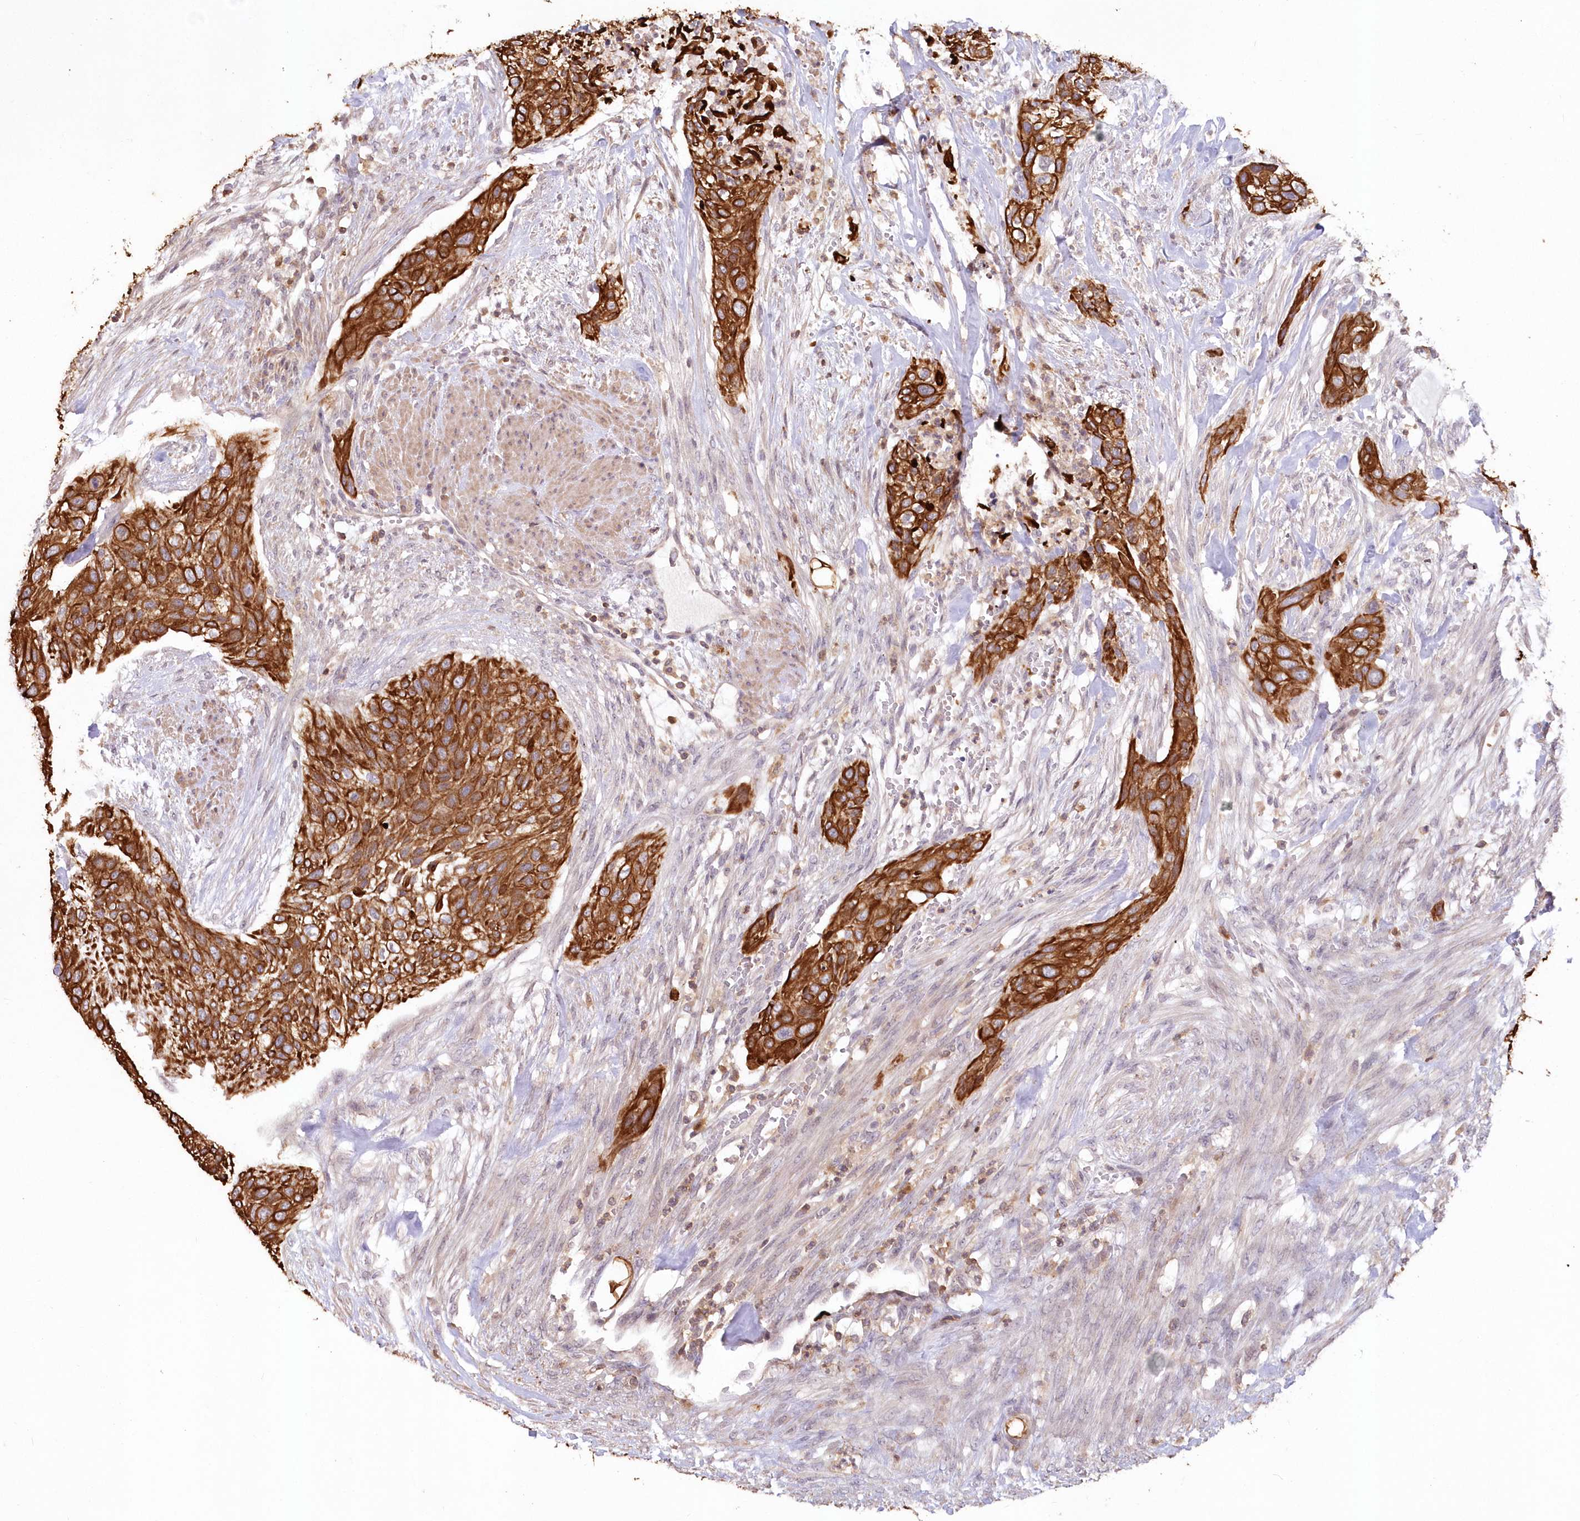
{"staining": {"intensity": "strong", "quantity": ">75%", "location": "cytoplasmic/membranous"}, "tissue": "urothelial cancer", "cell_type": "Tumor cells", "image_type": "cancer", "snomed": [{"axis": "morphology", "description": "Urothelial carcinoma, High grade"}, {"axis": "topography", "description": "Urinary bladder"}], "caption": "A high amount of strong cytoplasmic/membranous expression is appreciated in approximately >75% of tumor cells in urothelial cancer tissue.", "gene": "SNED1", "patient": {"sex": "male", "age": 35}}